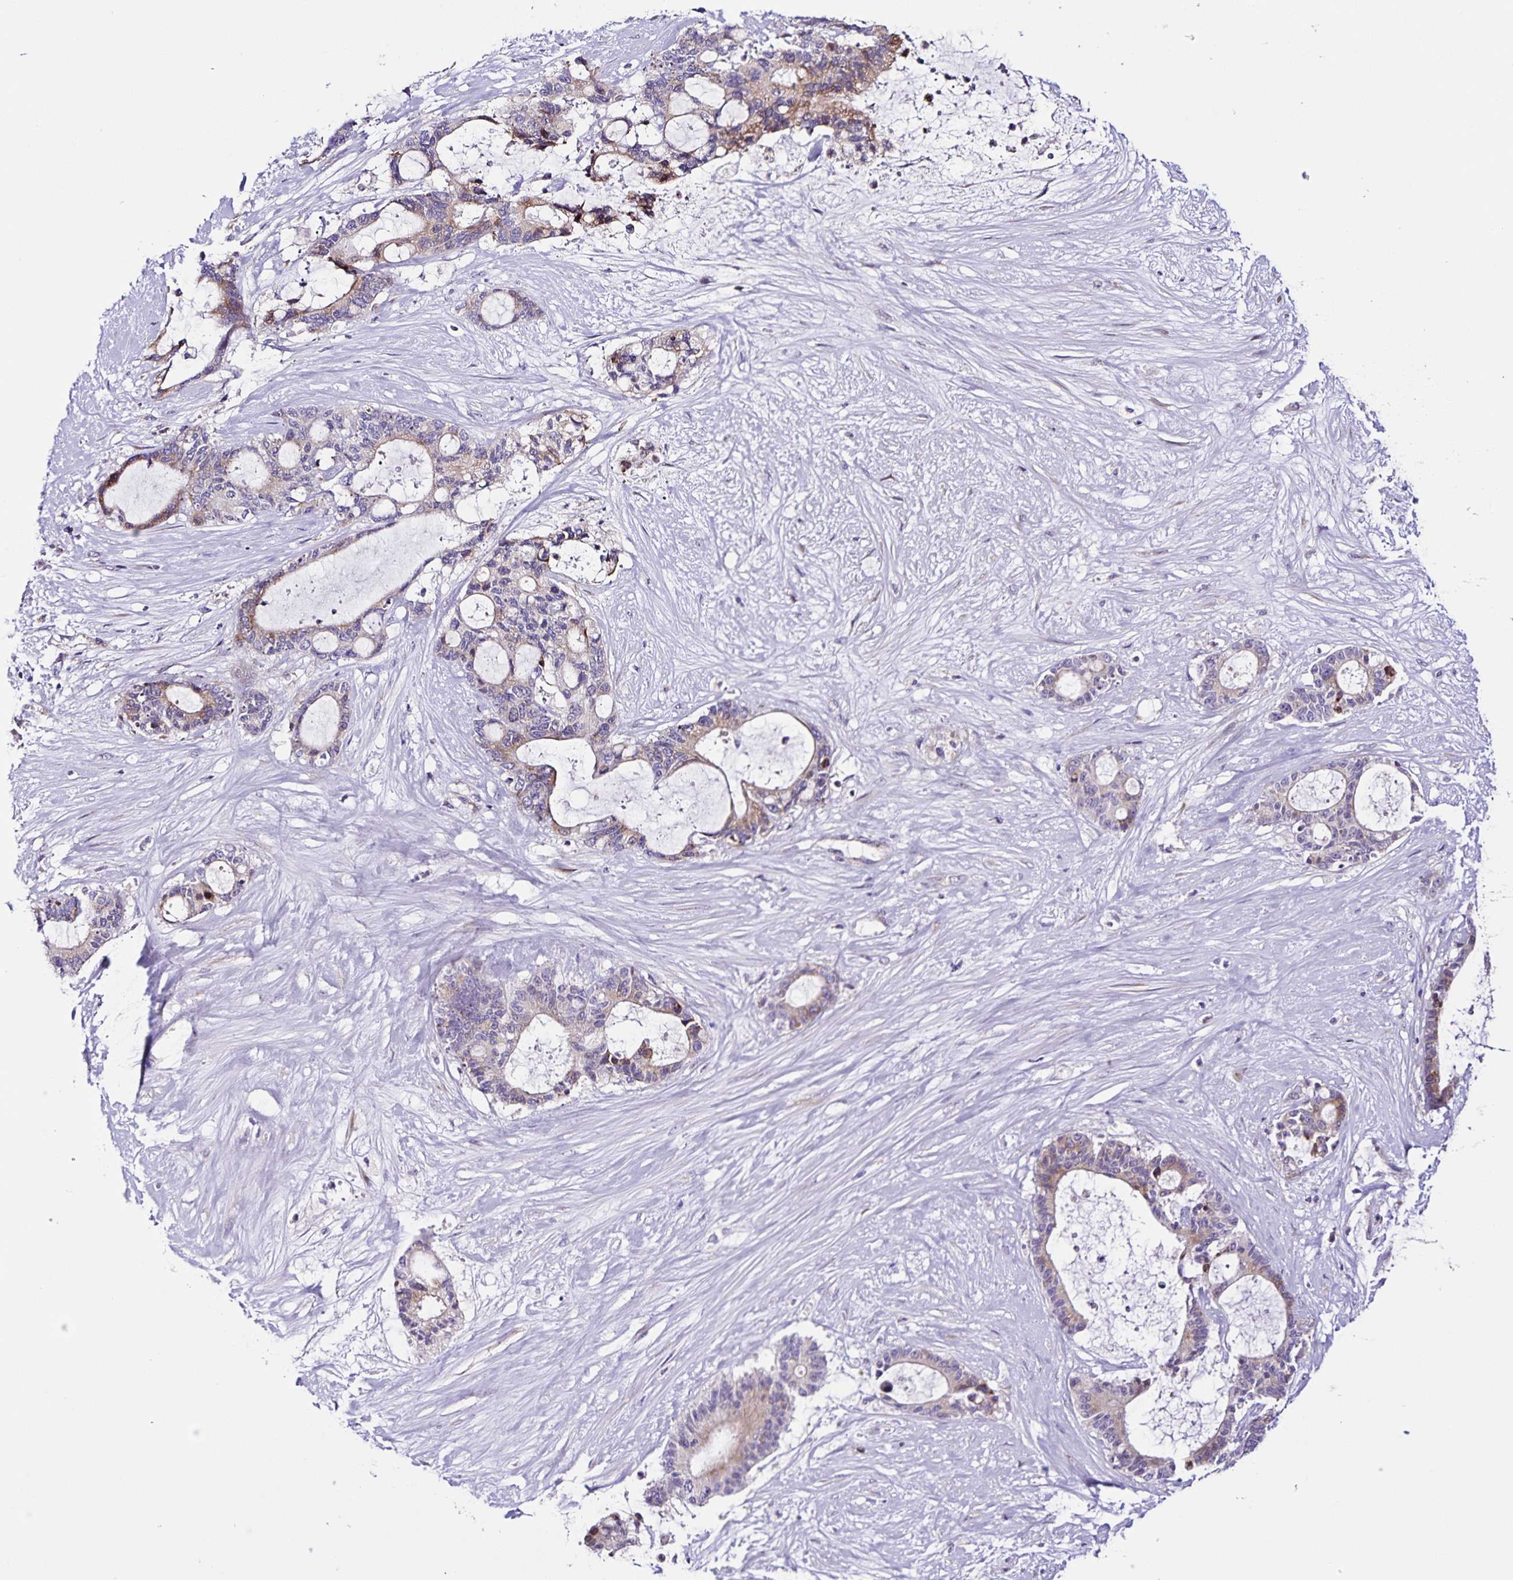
{"staining": {"intensity": "weak", "quantity": "<25%", "location": "cytoplasmic/membranous"}, "tissue": "liver cancer", "cell_type": "Tumor cells", "image_type": "cancer", "snomed": [{"axis": "morphology", "description": "Normal tissue, NOS"}, {"axis": "morphology", "description": "Cholangiocarcinoma"}, {"axis": "topography", "description": "Liver"}, {"axis": "topography", "description": "Peripheral nerve tissue"}], "caption": "DAB immunohistochemical staining of human liver cholangiocarcinoma displays no significant positivity in tumor cells.", "gene": "RNFT2", "patient": {"sex": "female", "age": 73}}